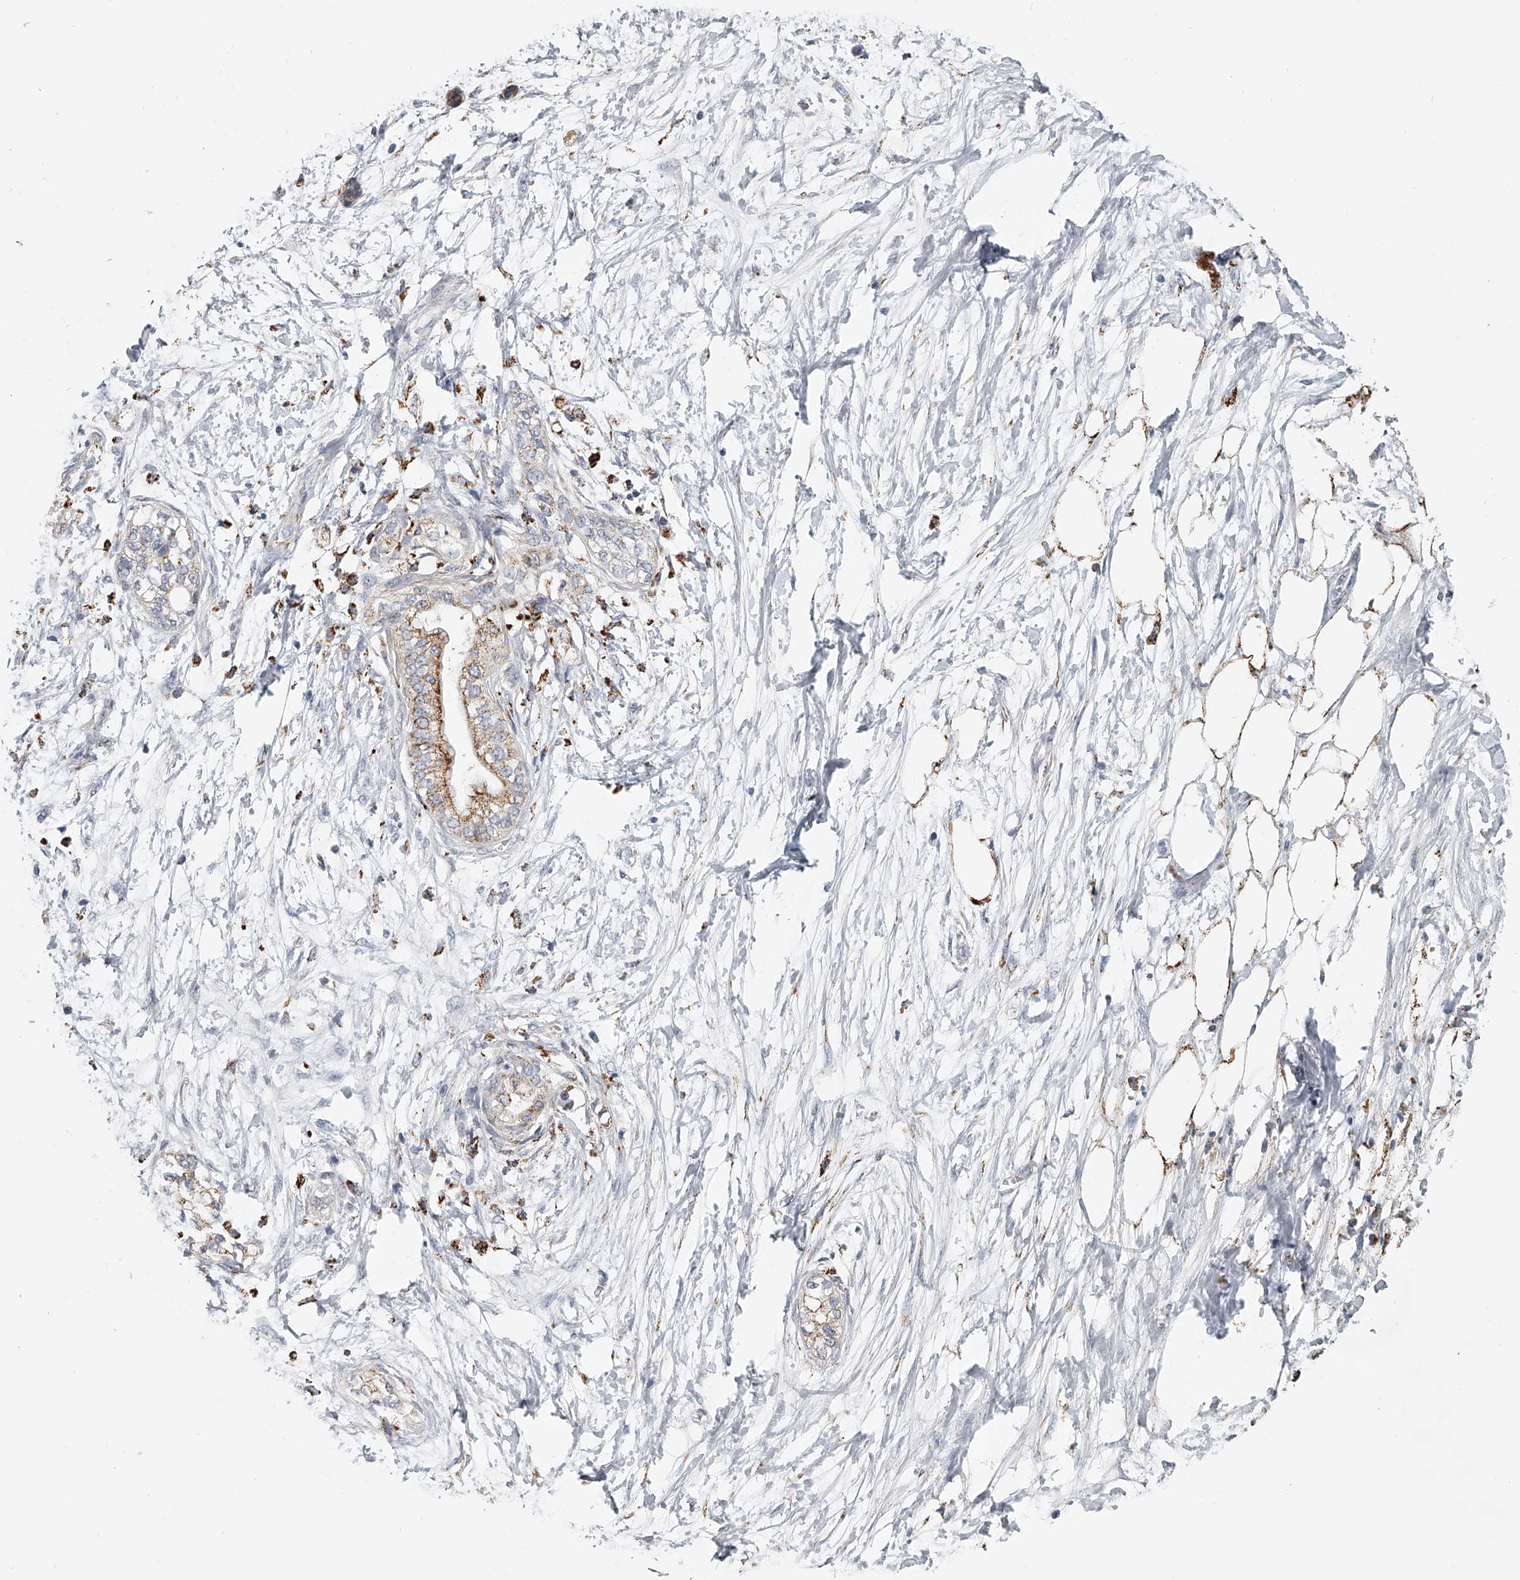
{"staining": {"intensity": "moderate", "quantity": "<25%", "location": "cytoplasmic/membranous"}, "tissue": "pancreatic cancer", "cell_type": "Tumor cells", "image_type": "cancer", "snomed": [{"axis": "morphology", "description": "Adenocarcinoma, NOS"}, {"axis": "topography", "description": "Pancreas"}], "caption": "Adenocarcinoma (pancreatic) was stained to show a protein in brown. There is low levels of moderate cytoplasmic/membranous staining in approximately <25% of tumor cells. (brown staining indicates protein expression, while blue staining denotes nuclei).", "gene": "KLHL7", "patient": {"sex": "male", "age": 68}}